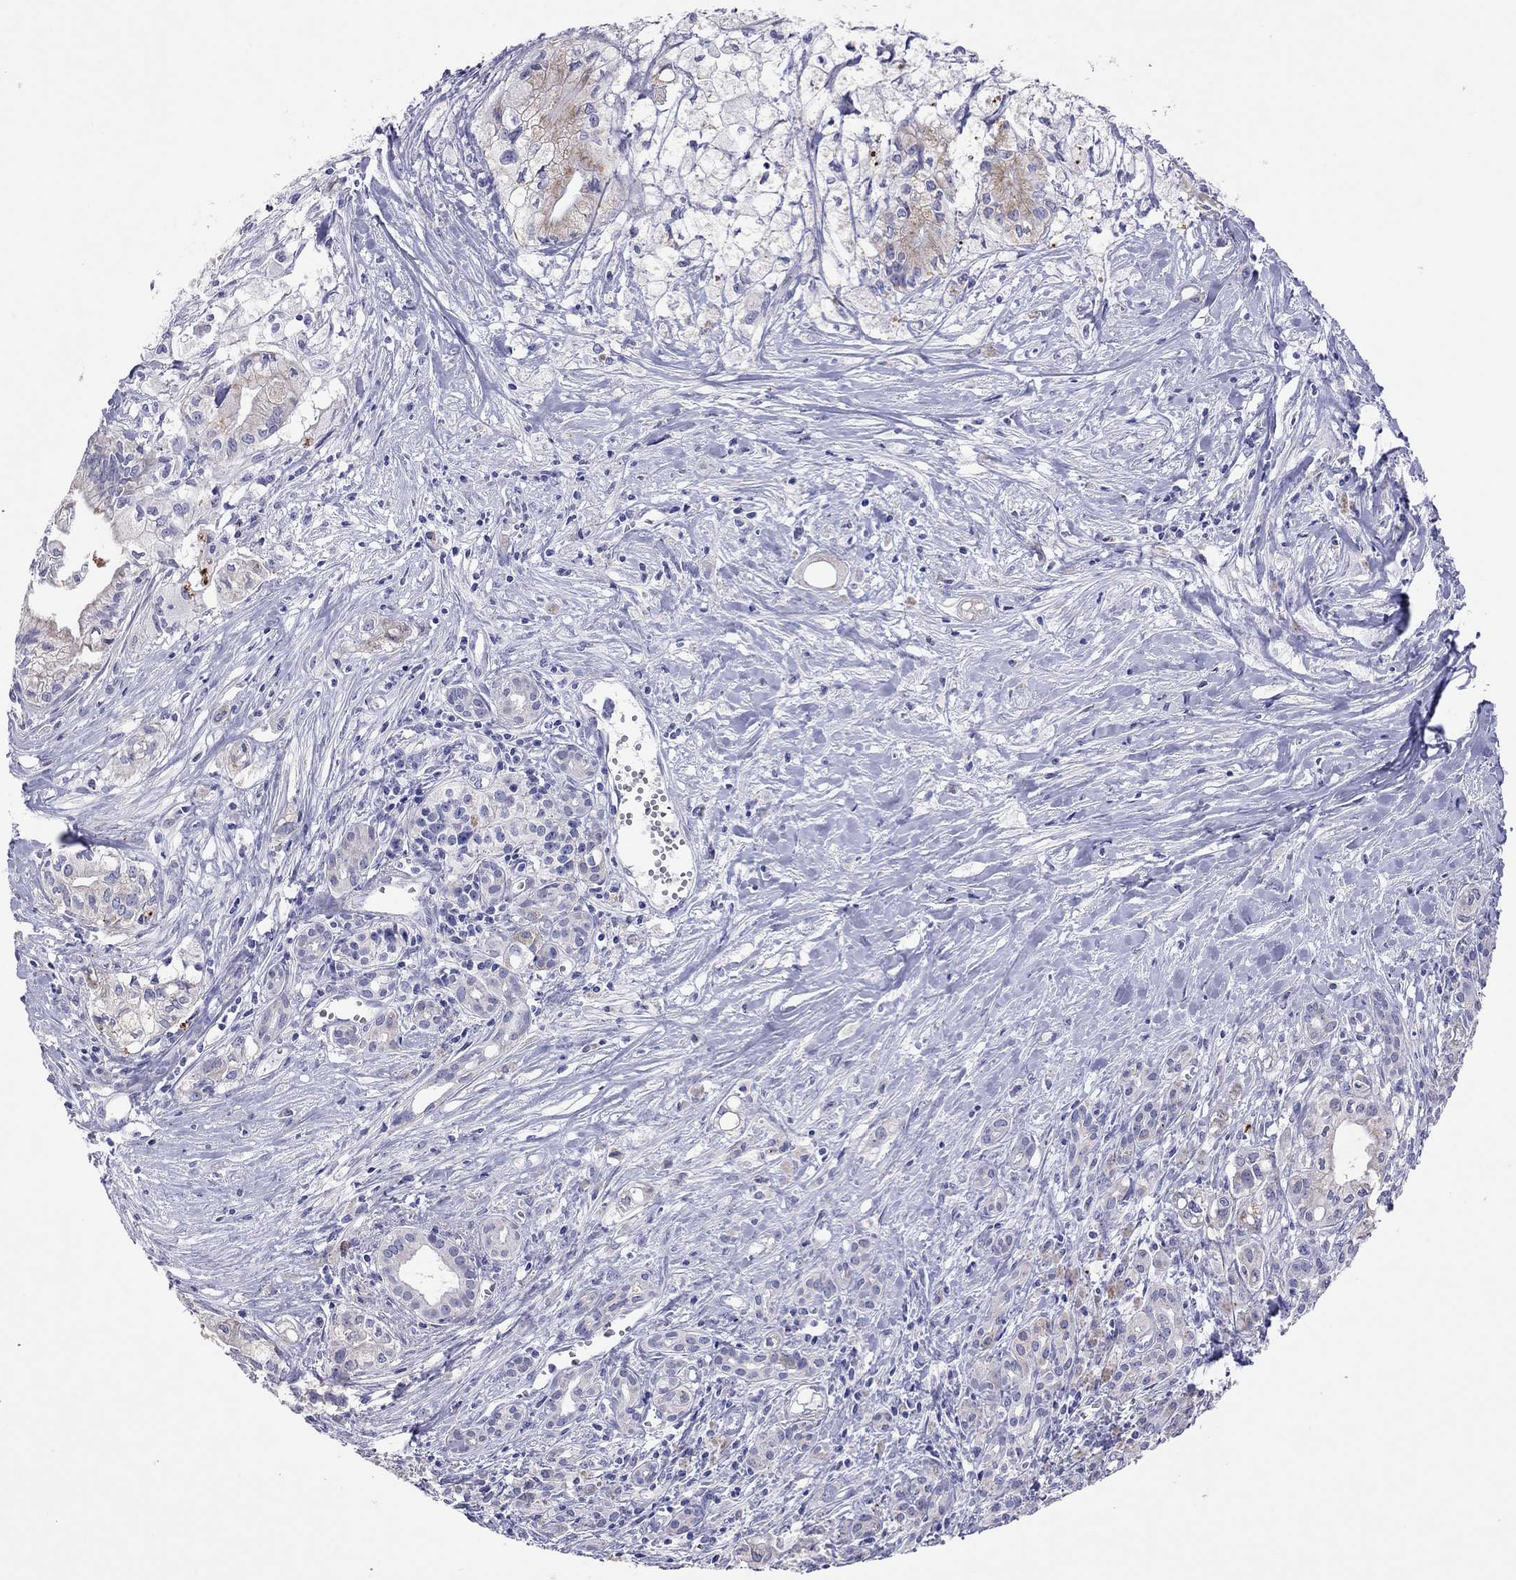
{"staining": {"intensity": "negative", "quantity": "none", "location": "none"}, "tissue": "pancreatic cancer", "cell_type": "Tumor cells", "image_type": "cancer", "snomed": [{"axis": "morphology", "description": "Adenocarcinoma, NOS"}, {"axis": "topography", "description": "Pancreas"}], "caption": "IHC histopathology image of neoplastic tissue: human pancreatic cancer stained with DAB (3,3'-diaminobenzidine) shows no significant protein staining in tumor cells.", "gene": "COL9A1", "patient": {"sex": "male", "age": 71}}